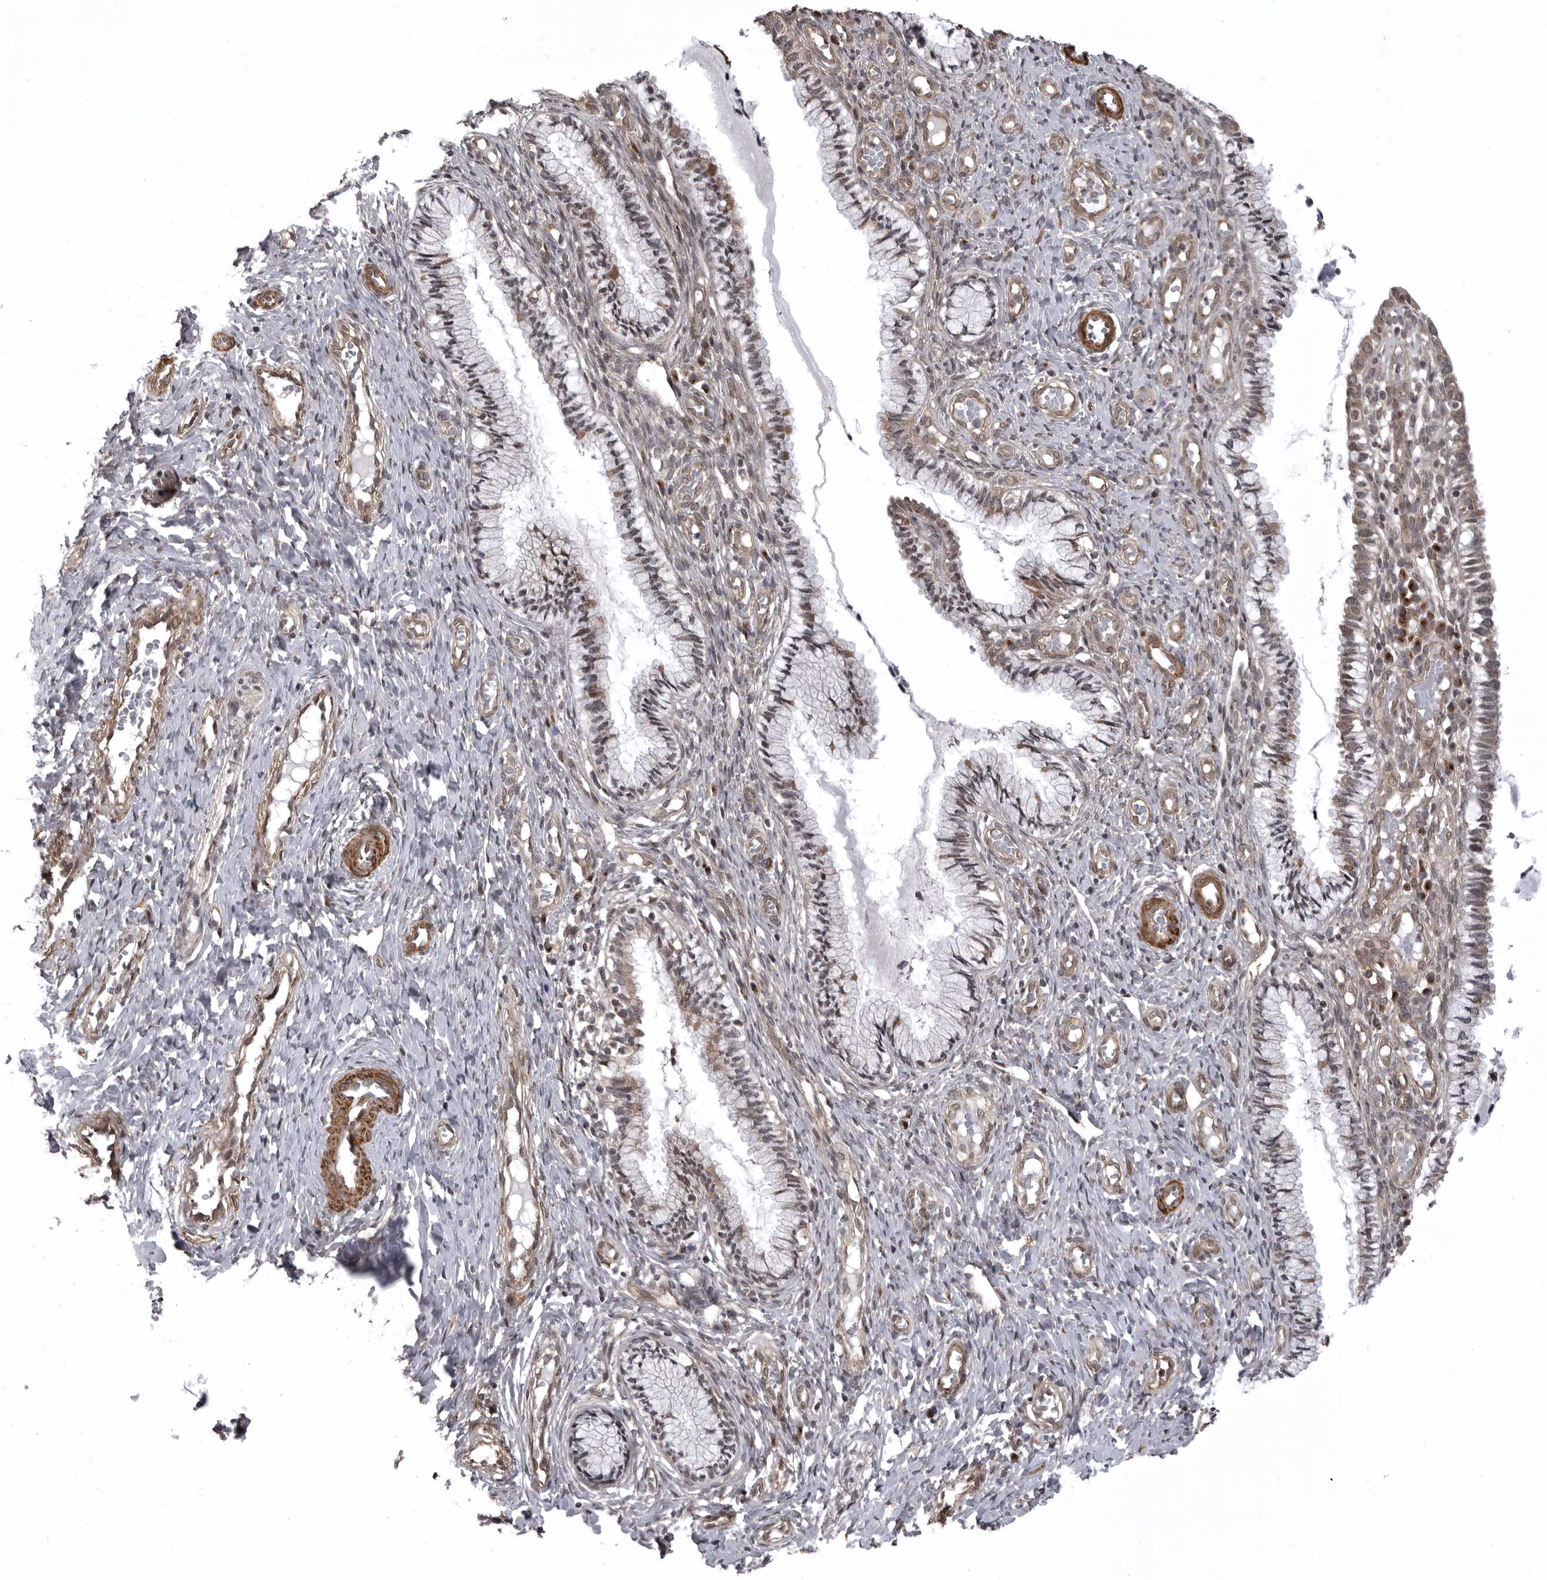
{"staining": {"intensity": "moderate", "quantity": "<25%", "location": "cytoplasmic/membranous"}, "tissue": "cervix", "cell_type": "Glandular cells", "image_type": "normal", "snomed": [{"axis": "morphology", "description": "Normal tissue, NOS"}, {"axis": "topography", "description": "Cervix"}], "caption": "Immunohistochemistry (IHC) micrograph of normal cervix: human cervix stained using immunohistochemistry (IHC) exhibits low levels of moderate protein expression localized specifically in the cytoplasmic/membranous of glandular cells, appearing as a cytoplasmic/membranous brown color.", "gene": "SNX16", "patient": {"sex": "female", "age": 27}}